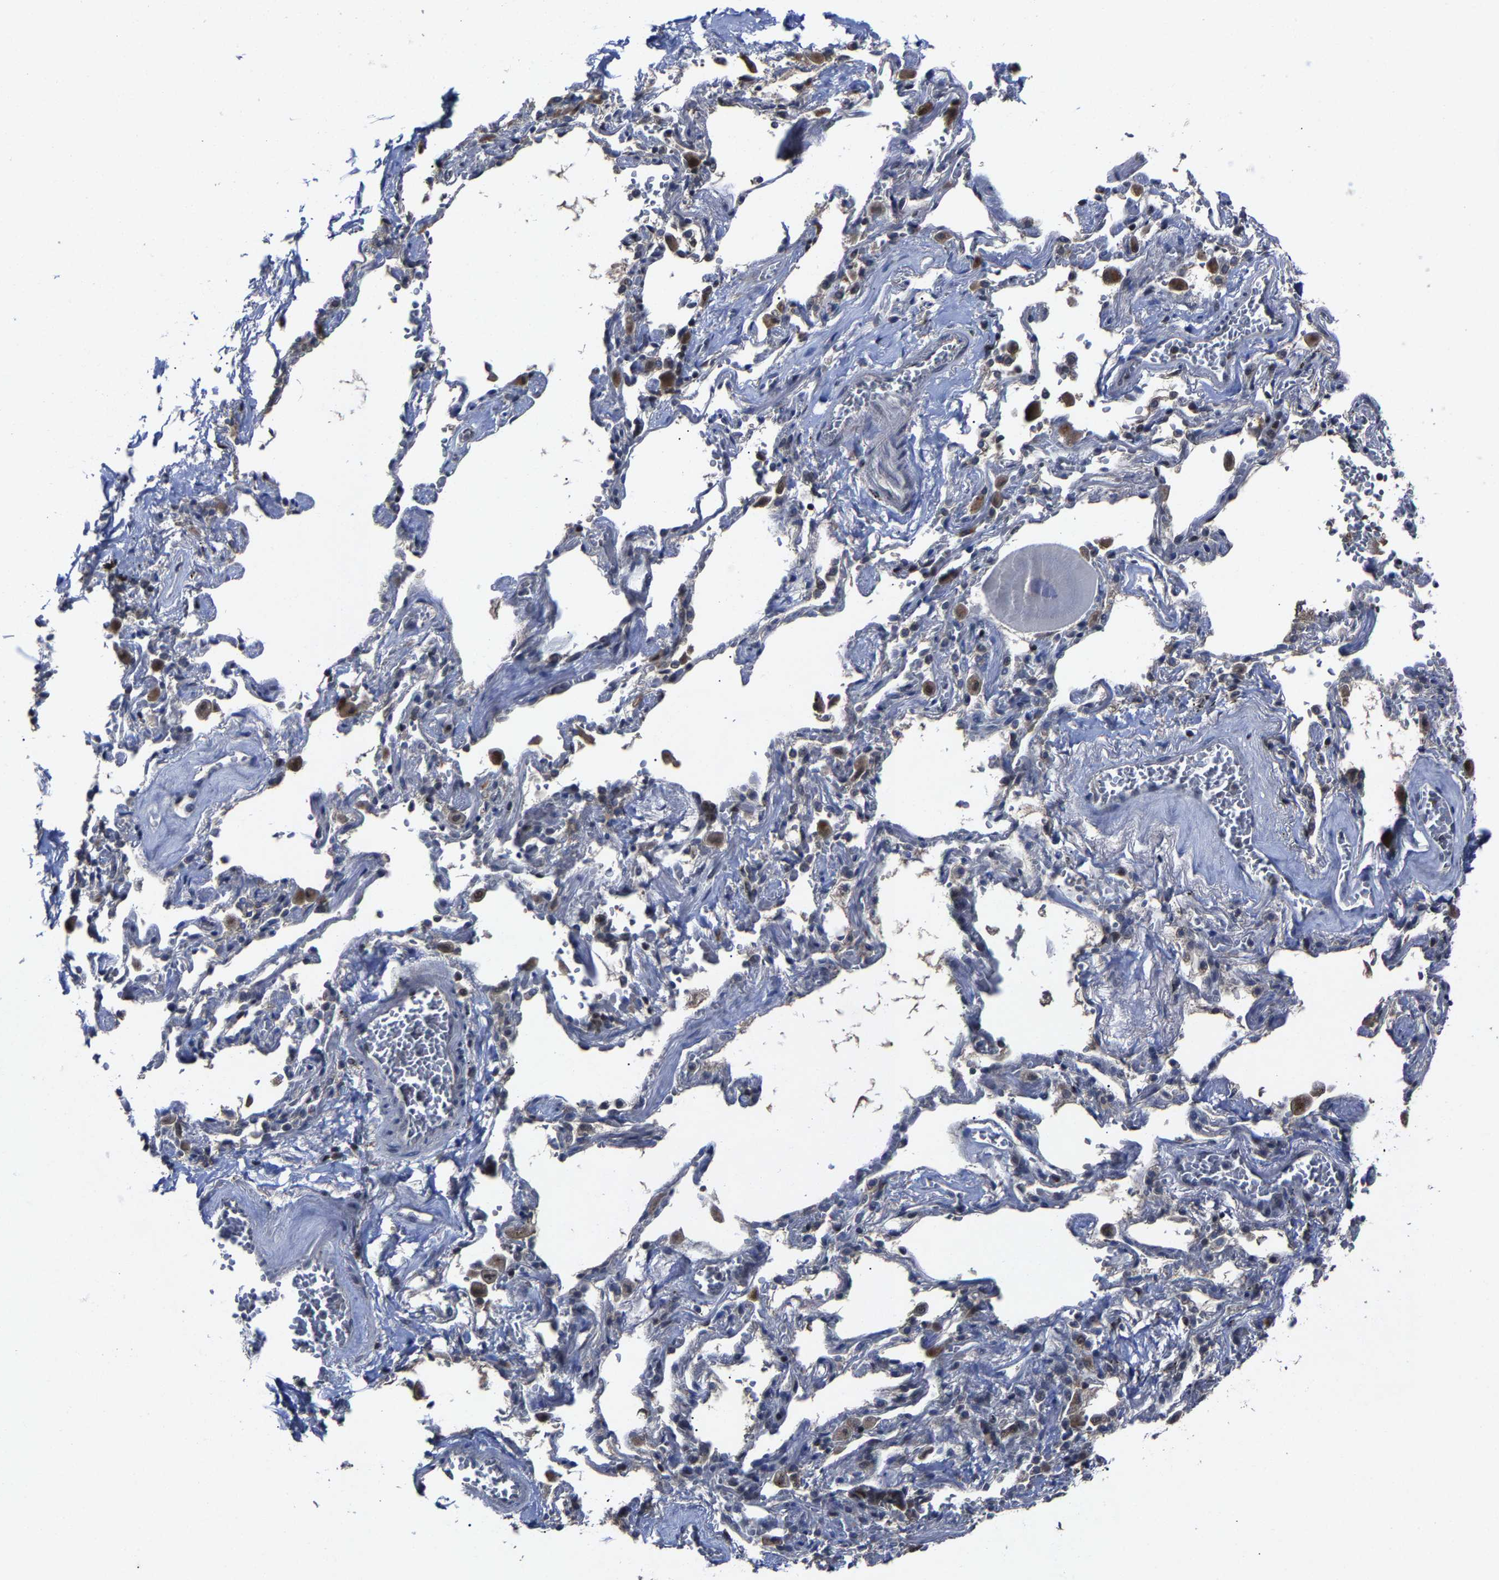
{"staining": {"intensity": "moderate", "quantity": "<25%", "location": "cytoplasmic/membranous"}, "tissue": "adipose tissue", "cell_type": "Adipocytes", "image_type": "normal", "snomed": [{"axis": "morphology", "description": "Normal tissue, NOS"}, {"axis": "topography", "description": "Cartilage tissue"}, {"axis": "topography", "description": "Lung"}], "caption": "Immunohistochemistry (IHC) staining of normal adipose tissue, which shows low levels of moderate cytoplasmic/membranous staining in about <25% of adipocytes indicating moderate cytoplasmic/membranous protein staining. The staining was performed using DAB (brown) for protein detection and nuclei were counterstained in hematoxylin (blue).", "gene": "LSM8", "patient": {"sex": "female", "age": 77}}